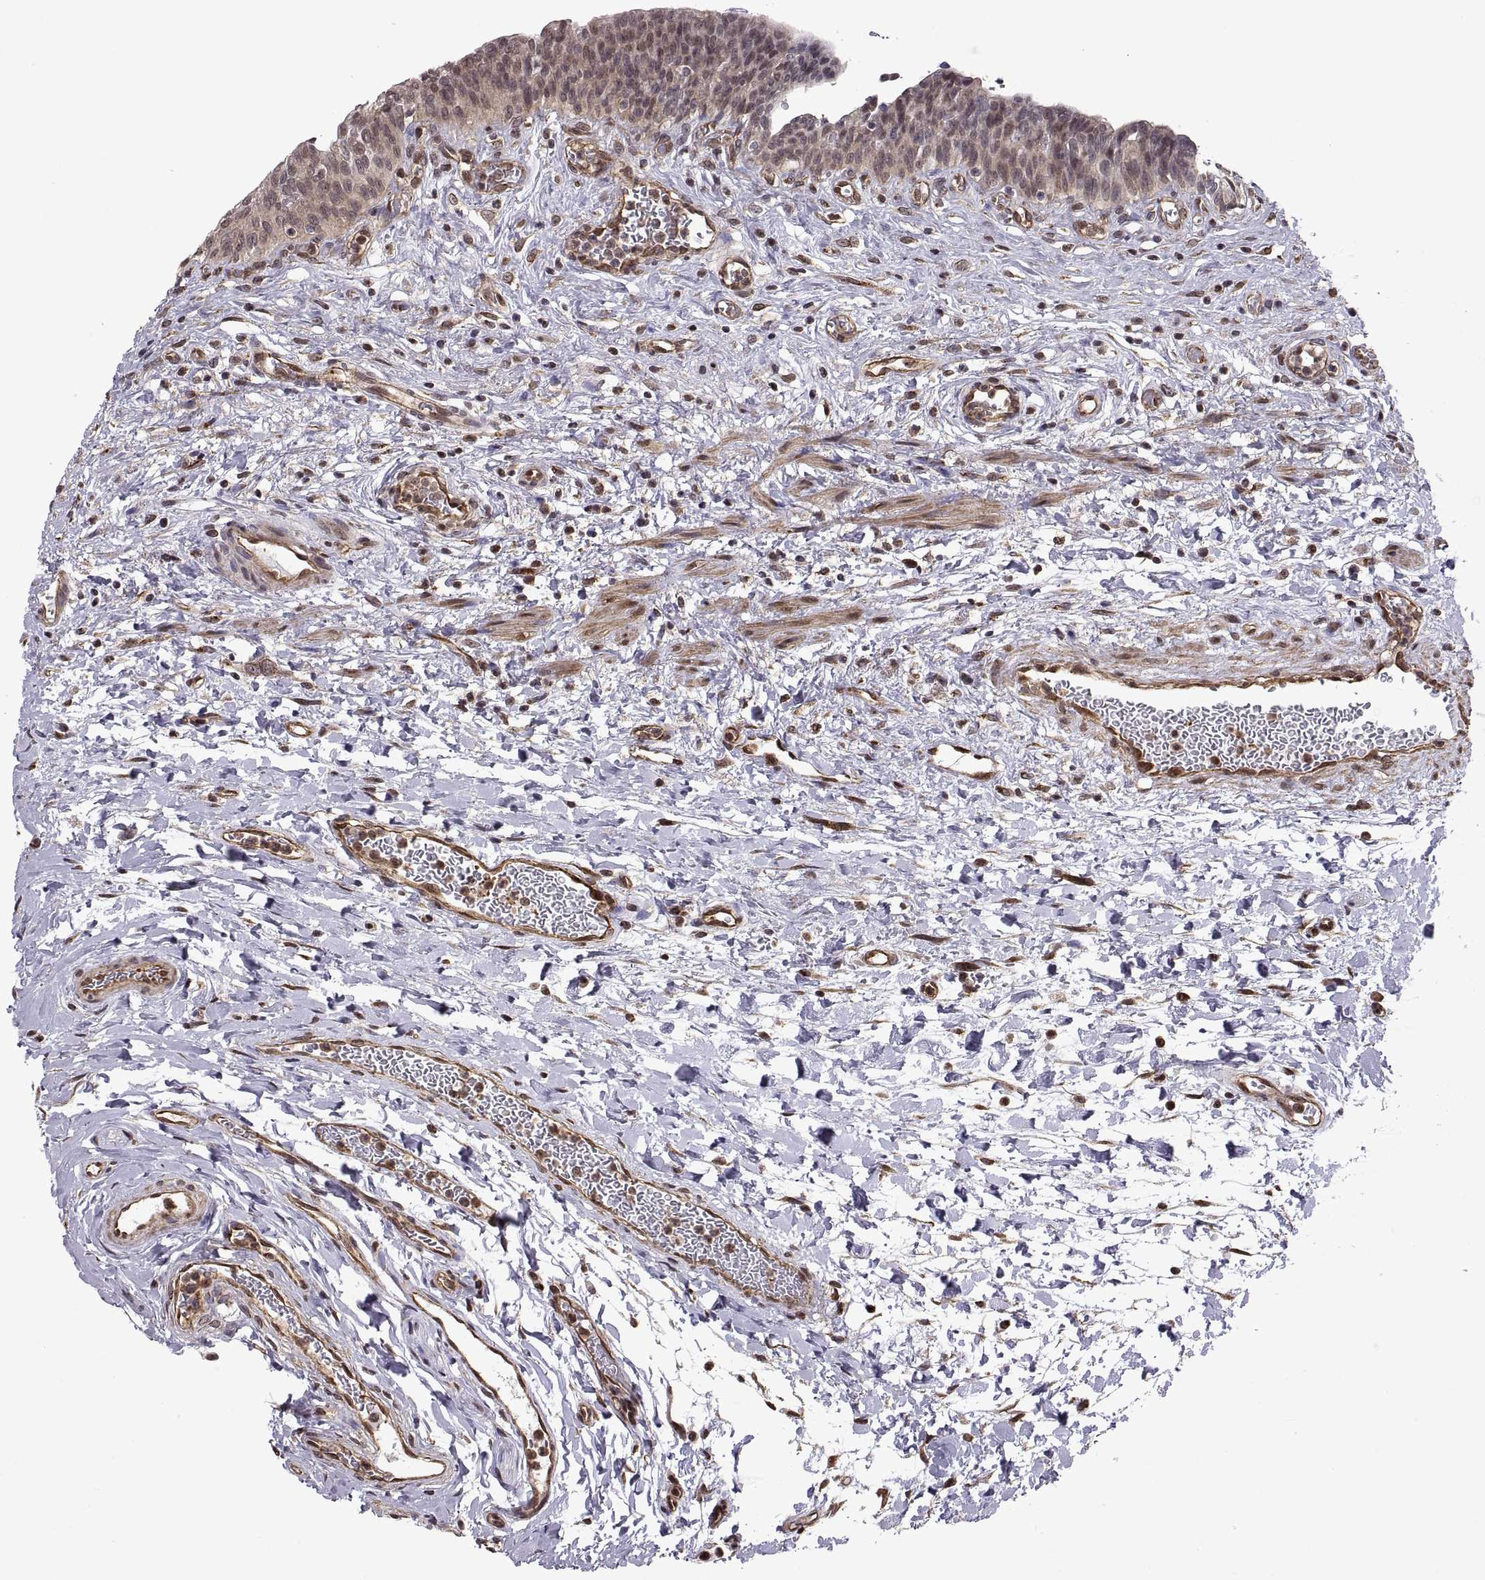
{"staining": {"intensity": "weak", "quantity": ">75%", "location": "cytoplasmic/membranous"}, "tissue": "urinary bladder", "cell_type": "Urothelial cells", "image_type": "normal", "snomed": [{"axis": "morphology", "description": "Normal tissue, NOS"}, {"axis": "topography", "description": "Urinary bladder"}], "caption": "Weak cytoplasmic/membranous staining is appreciated in approximately >75% of urothelial cells in unremarkable urinary bladder.", "gene": "ARRB1", "patient": {"sex": "male", "age": 73}}